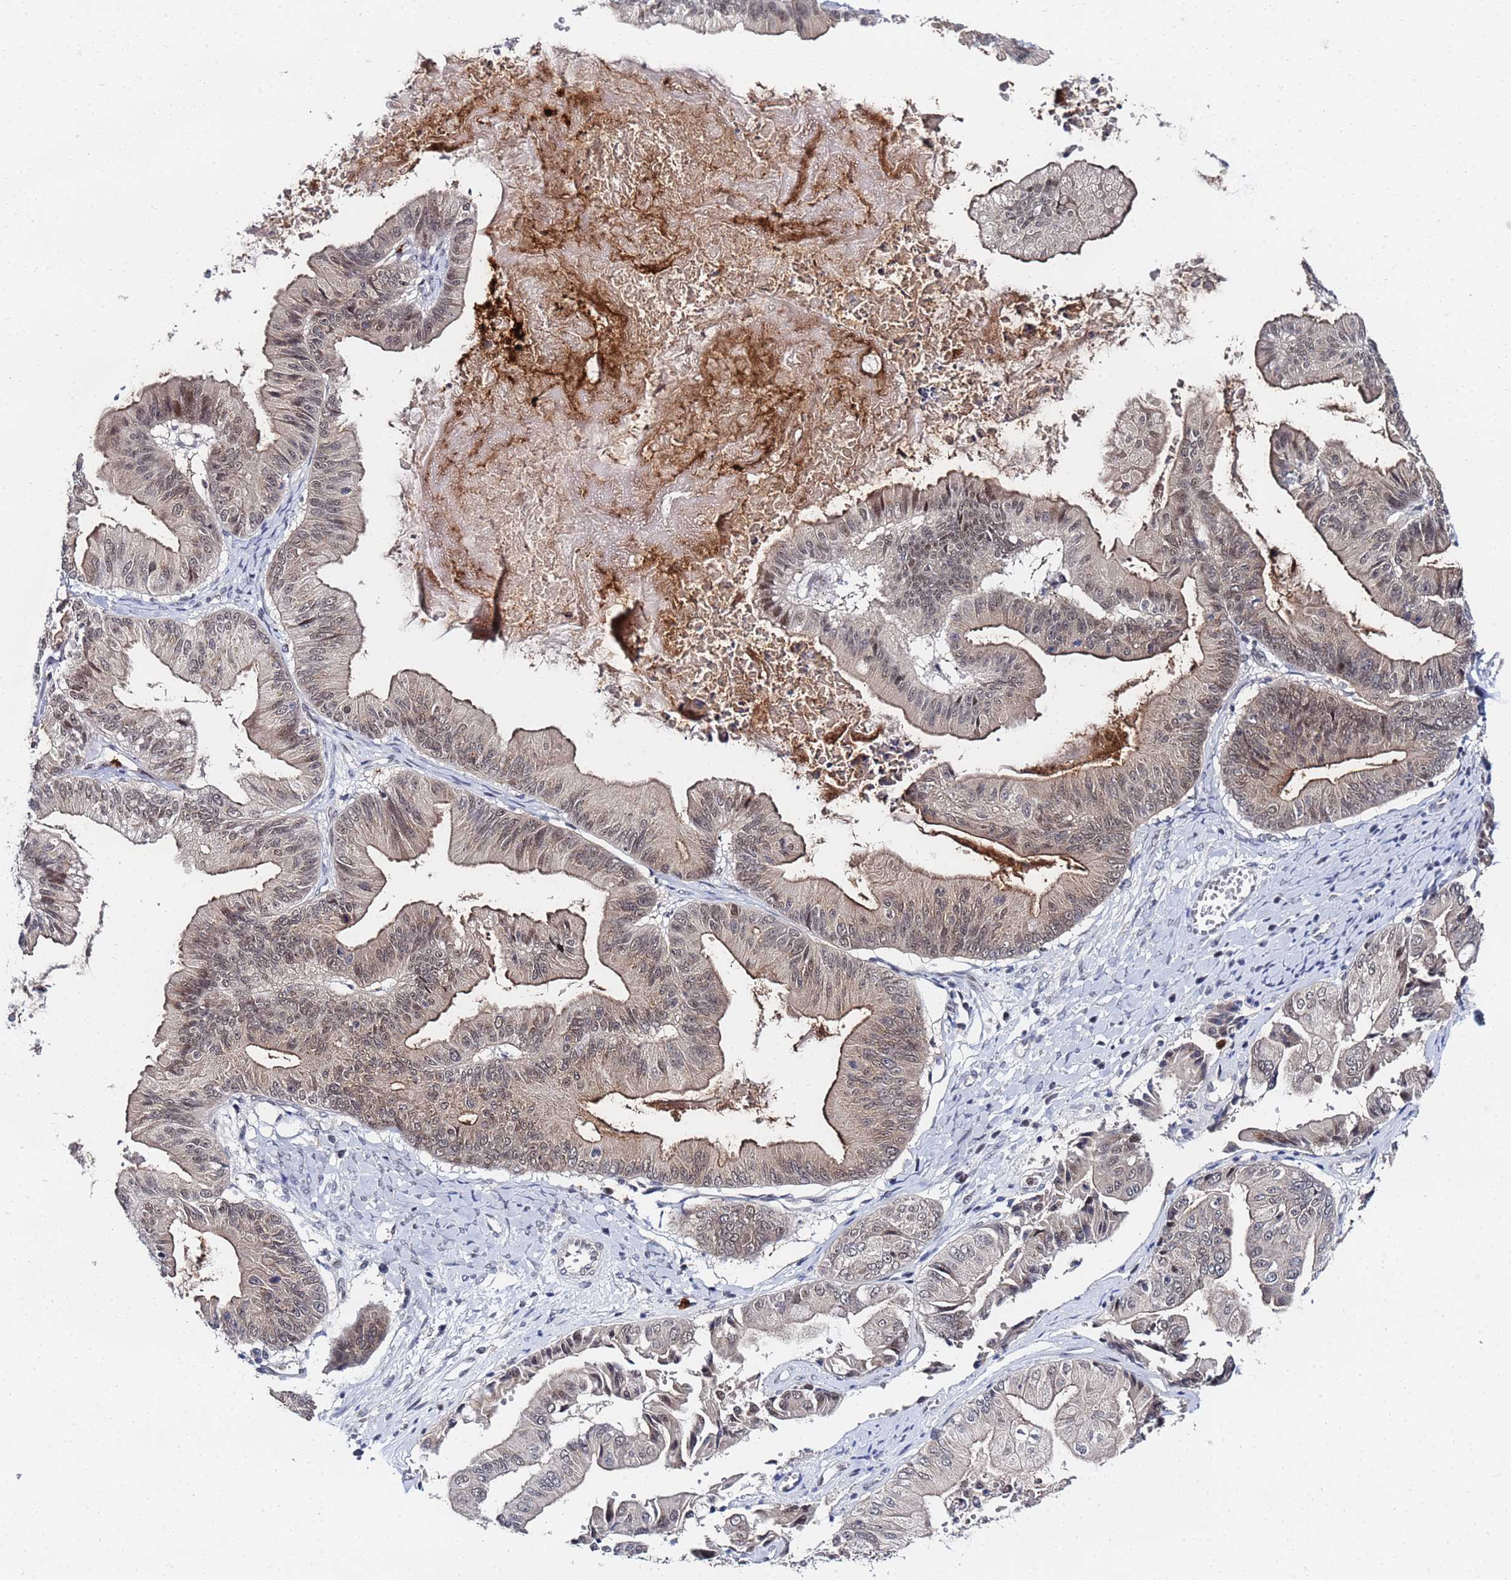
{"staining": {"intensity": "moderate", "quantity": "25%-75%", "location": "cytoplasmic/membranous"}, "tissue": "ovarian cancer", "cell_type": "Tumor cells", "image_type": "cancer", "snomed": [{"axis": "morphology", "description": "Cystadenocarcinoma, mucinous, NOS"}, {"axis": "topography", "description": "Ovary"}], "caption": "High-power microscopy captured an IHC image of ovarian mucinous cystadenocarcinoma, revealing moderate cytoplasmic/membranous positivity in approximately 25%-75% of tumor cells.", "gene": "MTCL1", "patient": {"sex": "female", "age": 61}}